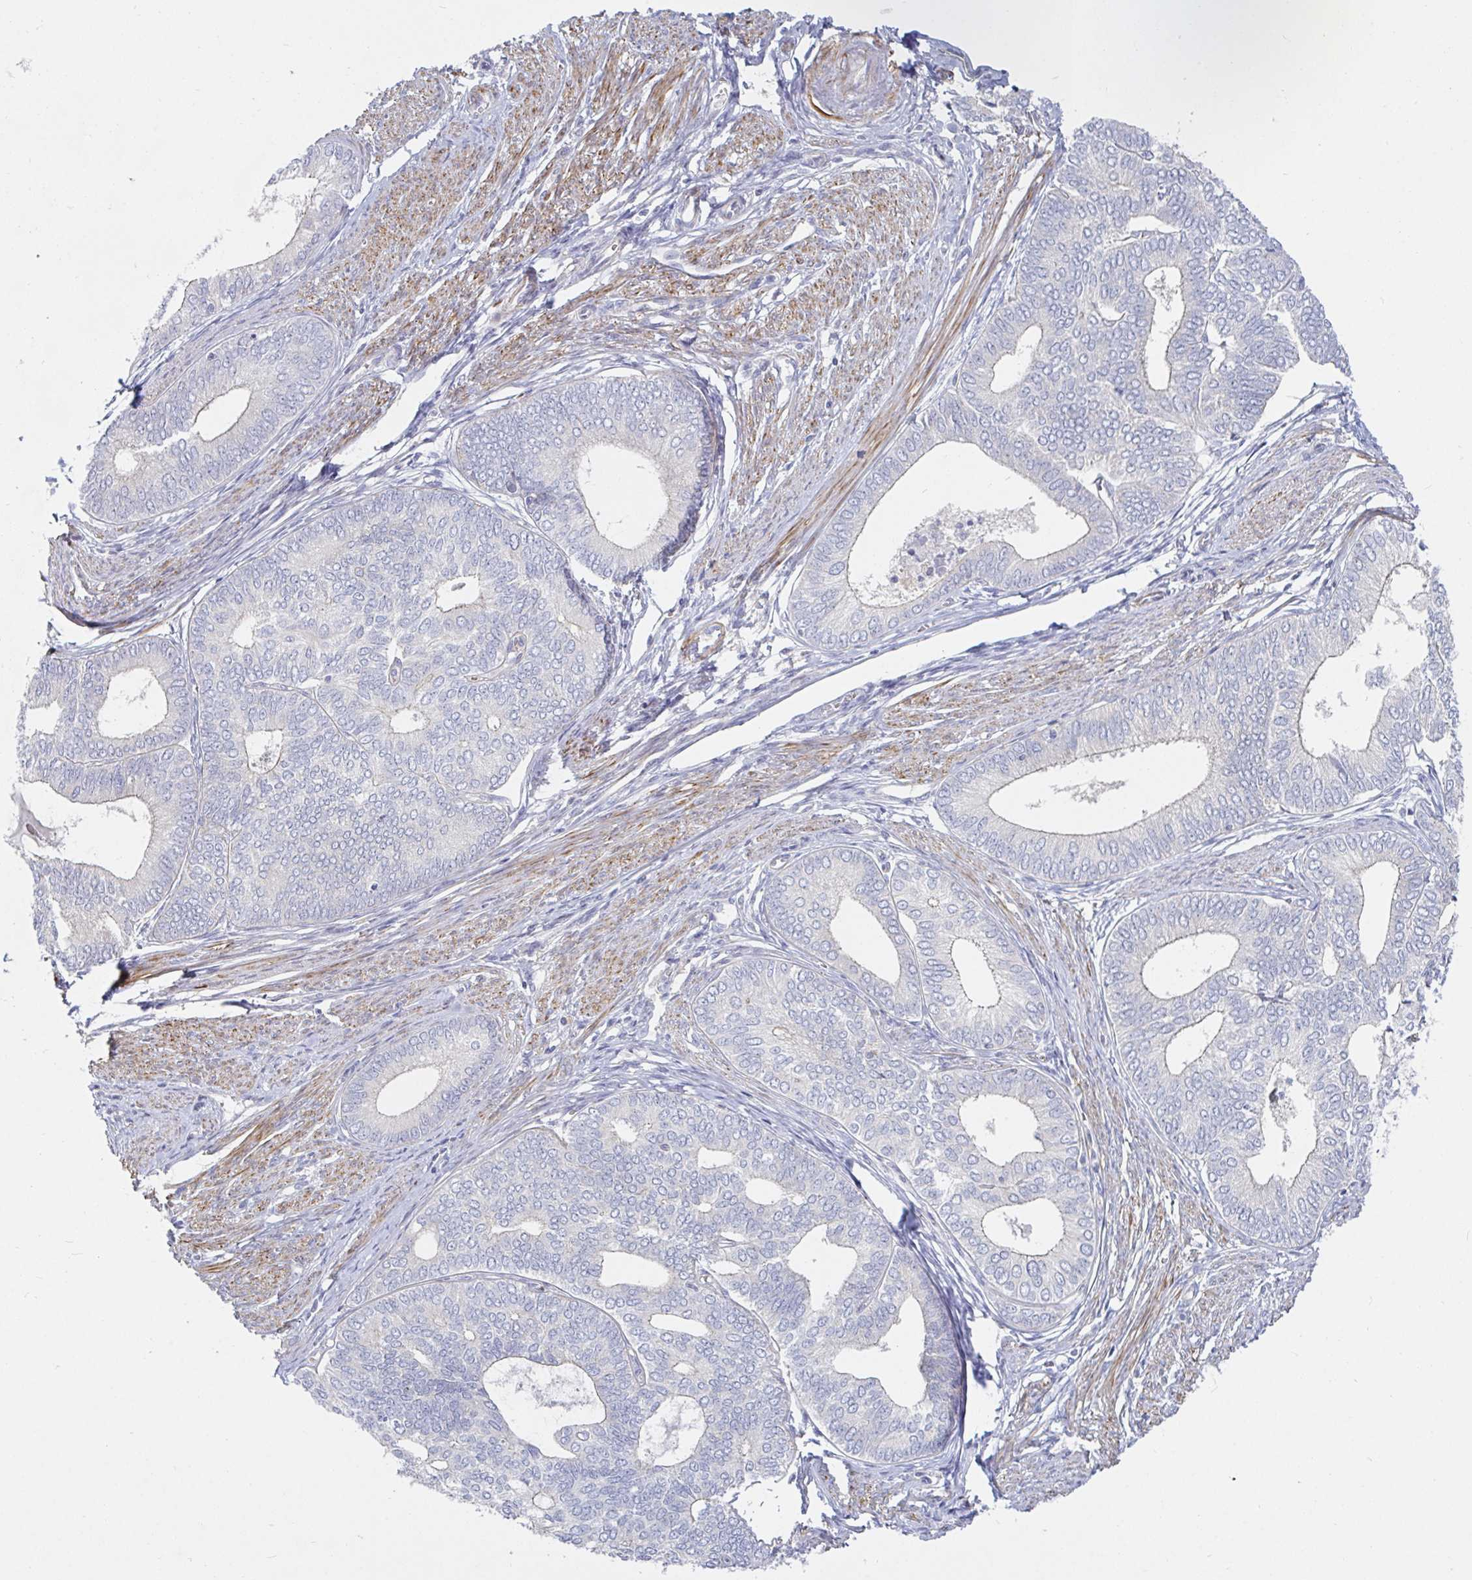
{"staining": {"intensity": "negative", "quantity": "none", "location": "none"}, "tissue": "endometrial cancer", "cell_type": "Tumor cells", "image_type": "cancer", "snomed": [{"axis": "morphology", "description": "Adenocarcinoma, NOS"}, {"axis": "topography", "description": "Endometrium"}], "caption": "Tumor cells show no significant protein expression in endometrial cancer (adenocarcinoma).", "gene": "SSH2", "patient": {"sex": "female", "age": 75}}